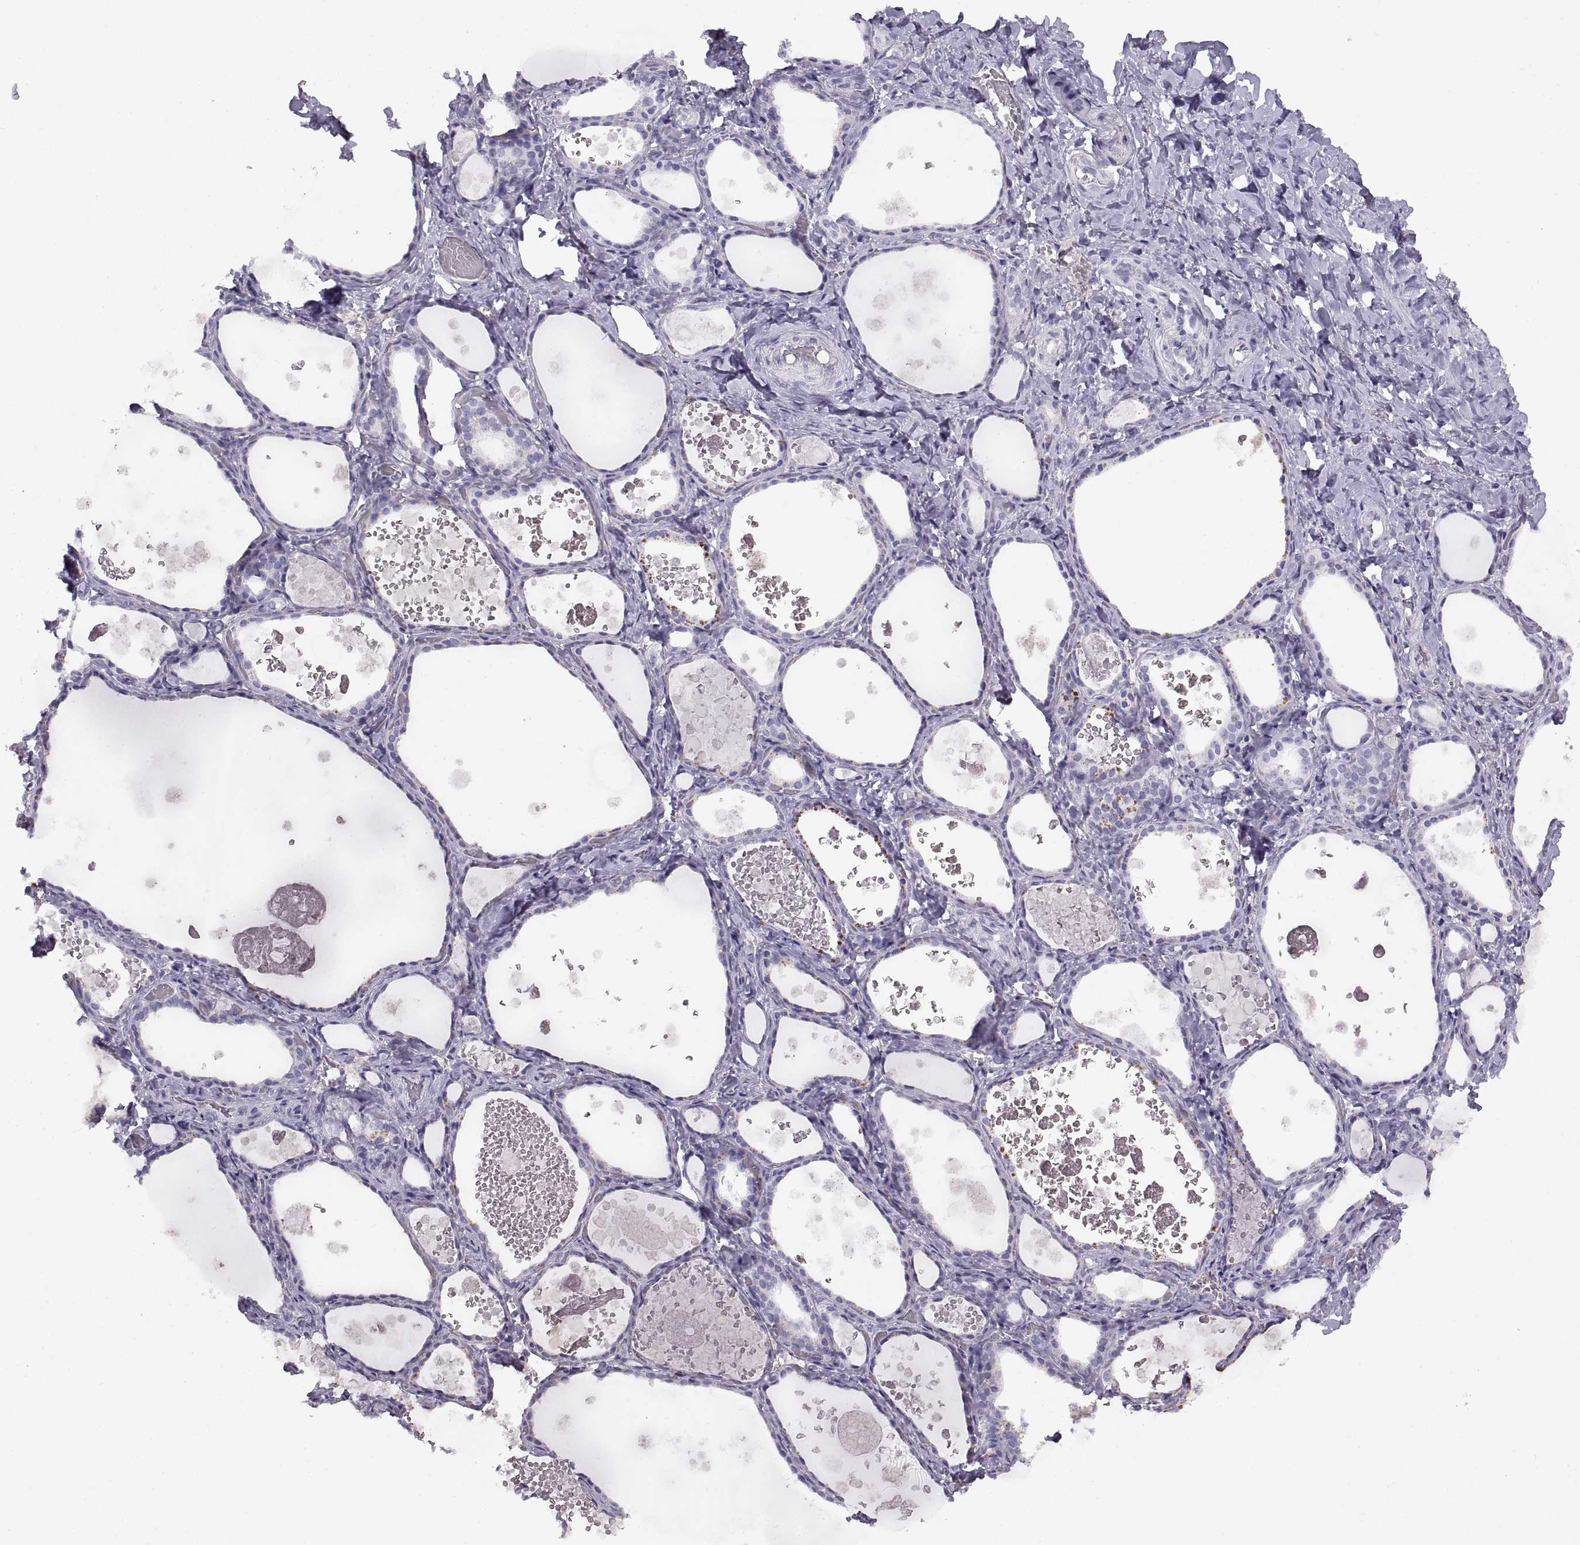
{"staining": {"intensity": "negative", "quantity": "none", "location": "none"}, "tissue": "thyroid gland", "cell_type": "Glandular cells", "image_type": "normal", "snomed": [{"axis": "morphology", "description": "Normal tissue, NOS"}, {"axis": "topography", "description": "Thyroid gland"}], "caption": "DAB (3,3'-diaminobenzidine) immunohistochemical staining of benign thyroid gland reveals no significant staining in glandular cells.", "gene": "CRYBB3", "patient": {"sex": "female", "age": 56}}